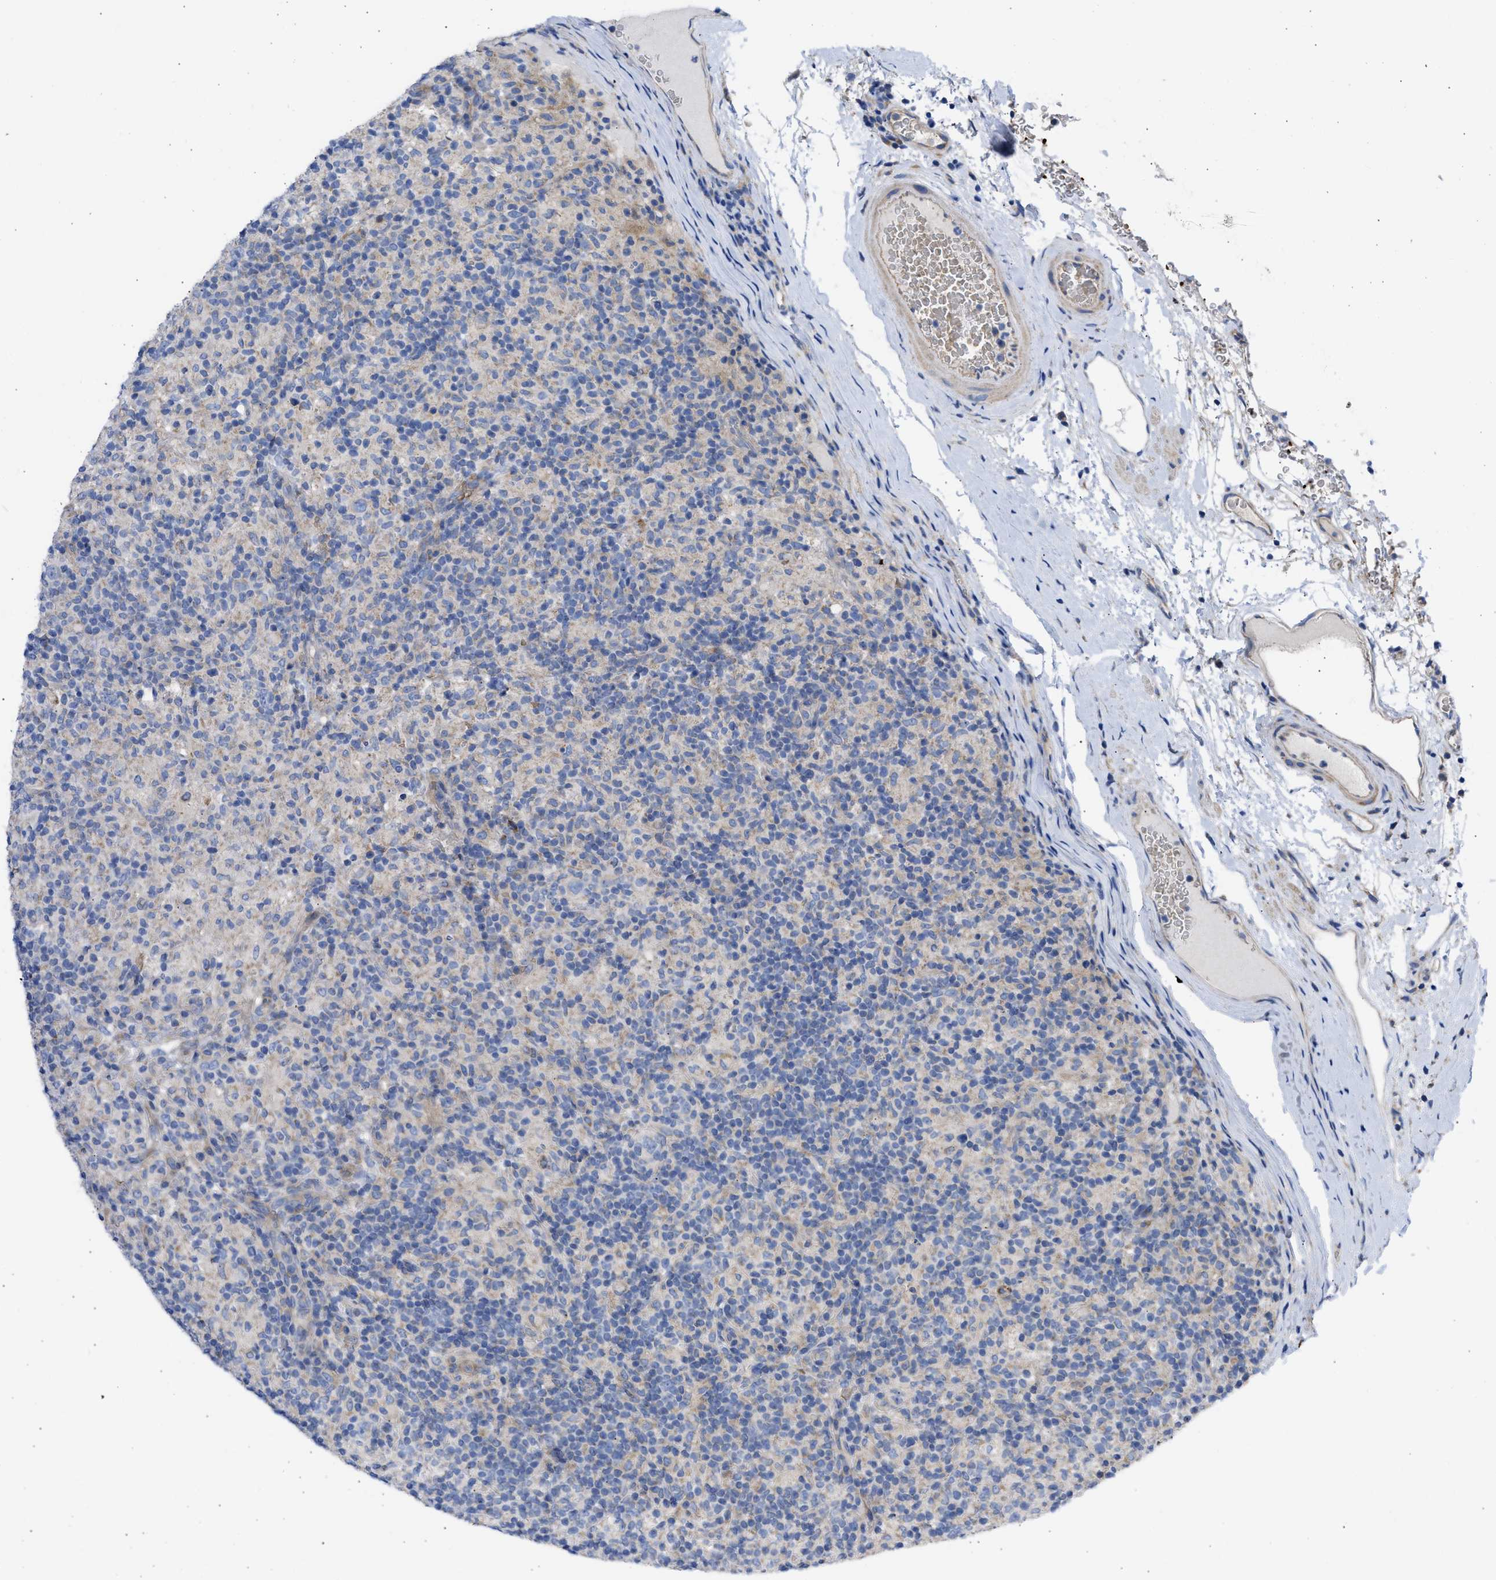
{"staining": {"intensity": "negative", "quantity": "none", "location": "none"}, "tissue": "lymphoma", "cell_type": "Tumor cells", "image_type": "cancer", "snomed": [{"axis": "morphology", "description": "Hodgkin's disease, NOS"}, {"axis": "topography", "description": "Lymph node"}], "caption": "Hodgkin's disease was stained to show a protein in brown. There is no significant expression in tumor cells.", "gene": "BTG3", "patient": {"sex": "male", "age": 70}}